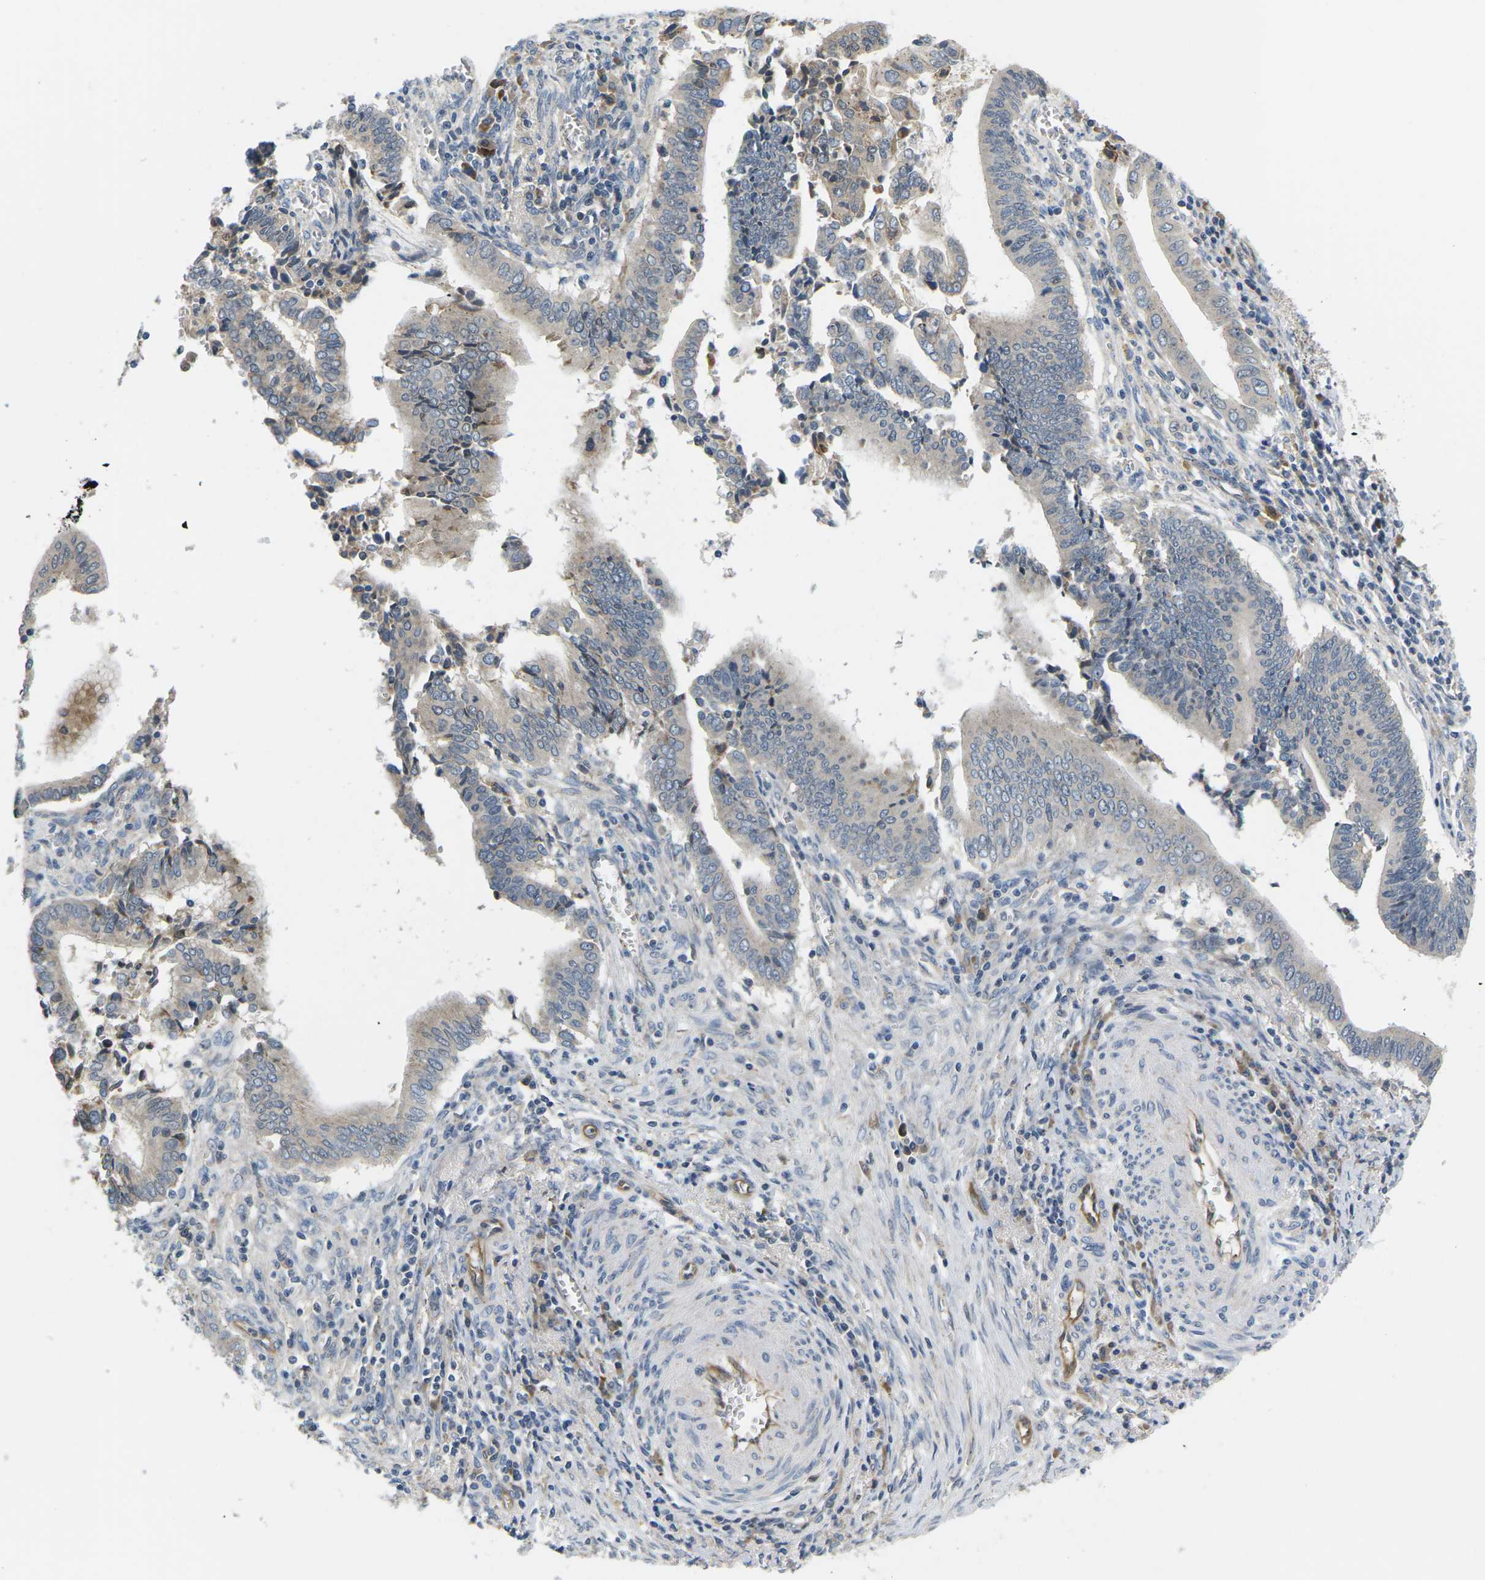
{"staining": {"intensity": "weak", "quantity": "<25%", "location": "cytoplasmic/membranous"}, "tissue": "cervical cancer", "cell_type": "Tumor cells", "image_type": "cancer", "snomed": [{"axis": "morphology", "description": "Adenocarcinoma, NOS"}, {"axis": "topography", "description": "Cervix"}], "caption": "Cervical cancer was stained to show a protein in brown. There is no significant expression in tumor cells. Nuclei are stained in blue.", "gene": "ERBB4", "patient": {"sex": "female", "age": 44}}